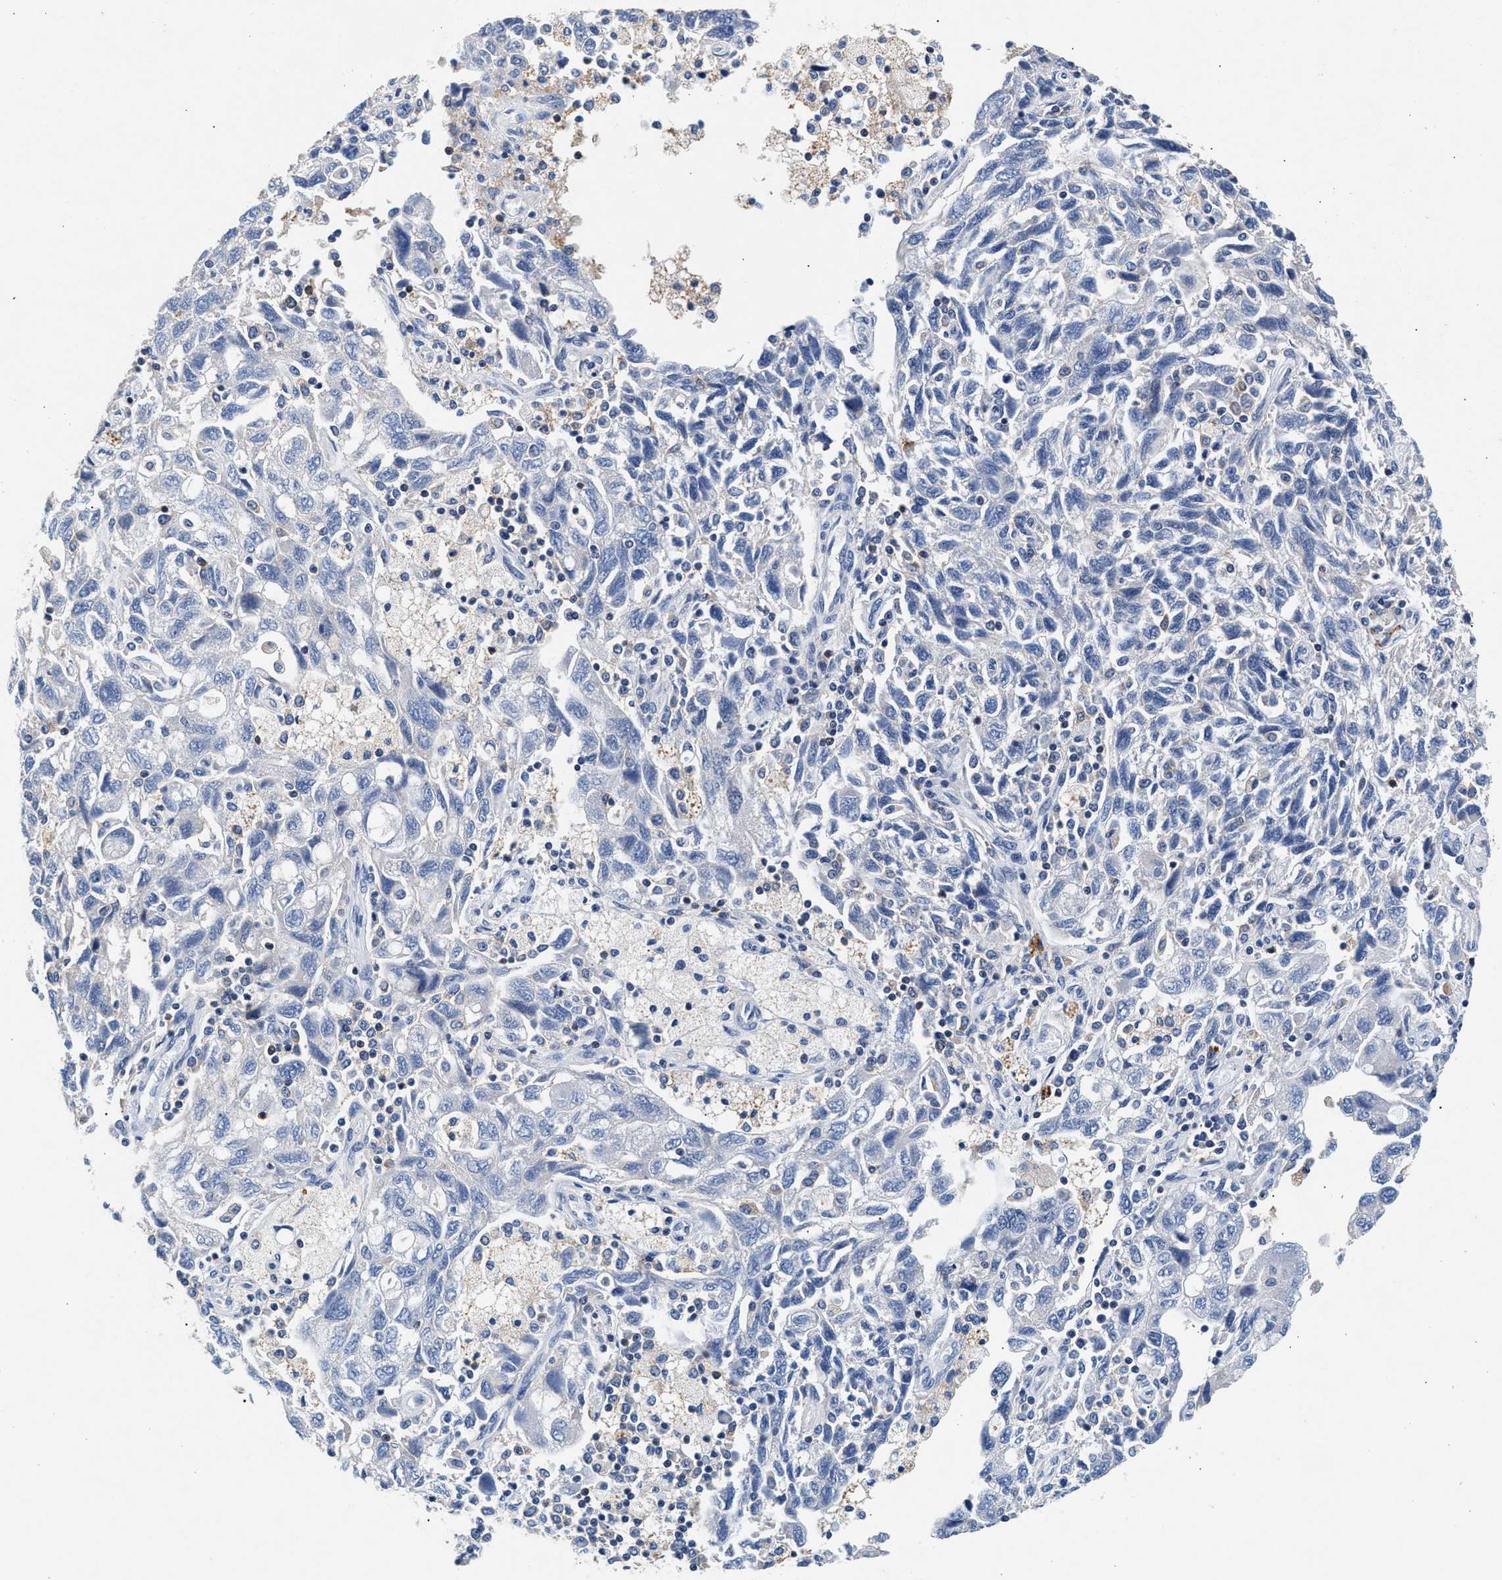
{"staining": {"intensity": "negative", "quantity": "none", "location": "none"}, "tissue": "ovarian cancer", "cell_type": "Tumor cells", "image_type": "cancer", "snomed": [{"axis": "morphology", "description": "Carcinoma, NOS"}, {"axis": "morphology", "description": "Cystadenocarcinoma, serous, NOS"}, {"axis": "topography", "description": "Ovary"}], "caption": "This is an immunohistochemistry (IHC) photomicrograph of human ovarian cancer. There is no positivity in tumor cells.", "gene": "GNAI3", "patient": {"sex": "female", "age": 69}}